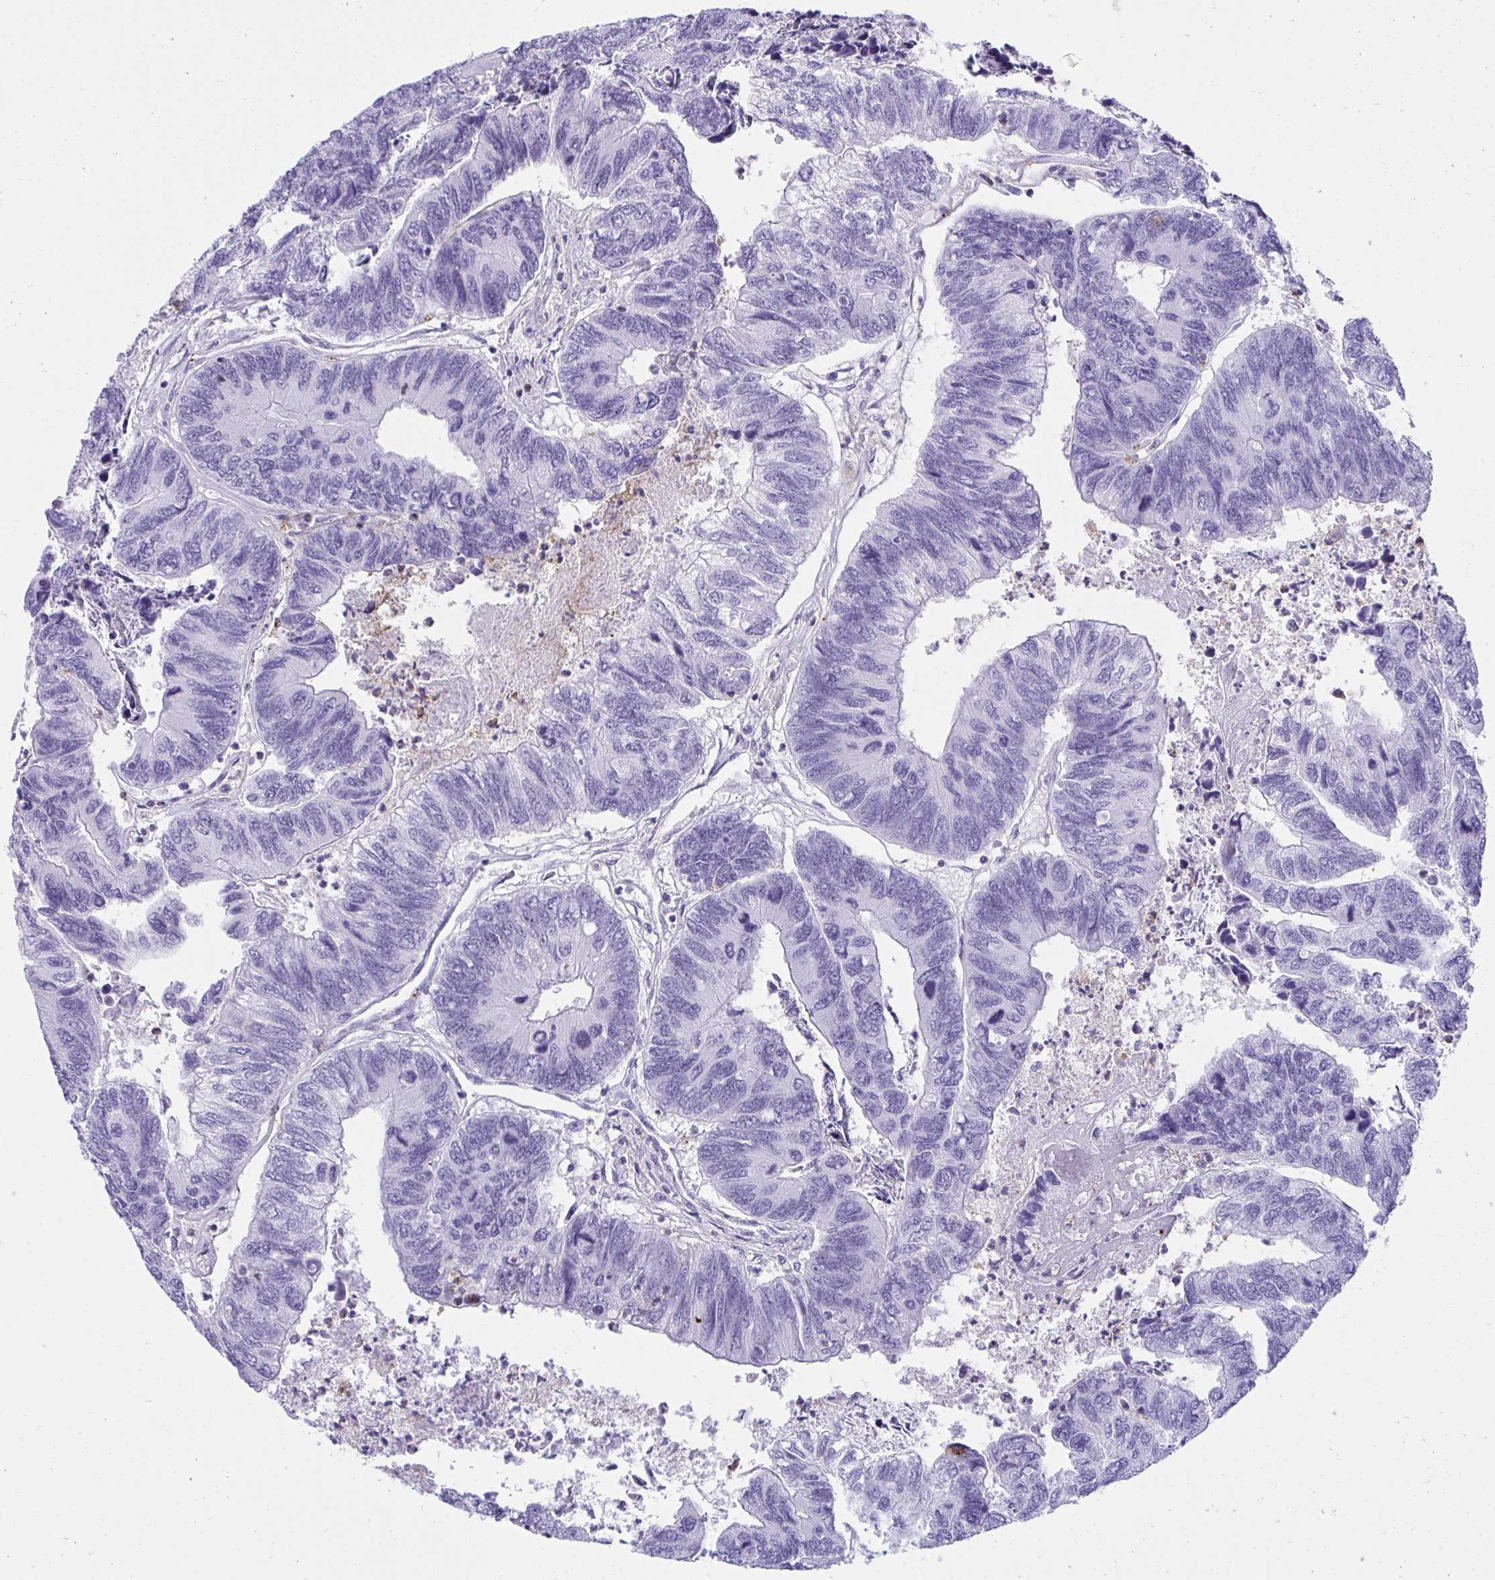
{"staining": {"intensity": "negative", "quantity": "none", "location": "none"}, "tissue": "colorectal cancer", "cell_type": "Tumor cells", "image_type": "cancer", "snomed": [{"axis": "morphology", "description": "Adenocarcinoma, NOS"}, {"axis": "topography", "description": "Colon"}], "caption": "Tumor cells are negative for brown protein staining in colorectal adenocarcinoma.", "gene": "SPN", "patient": {"sex": "female", "age": 67}}